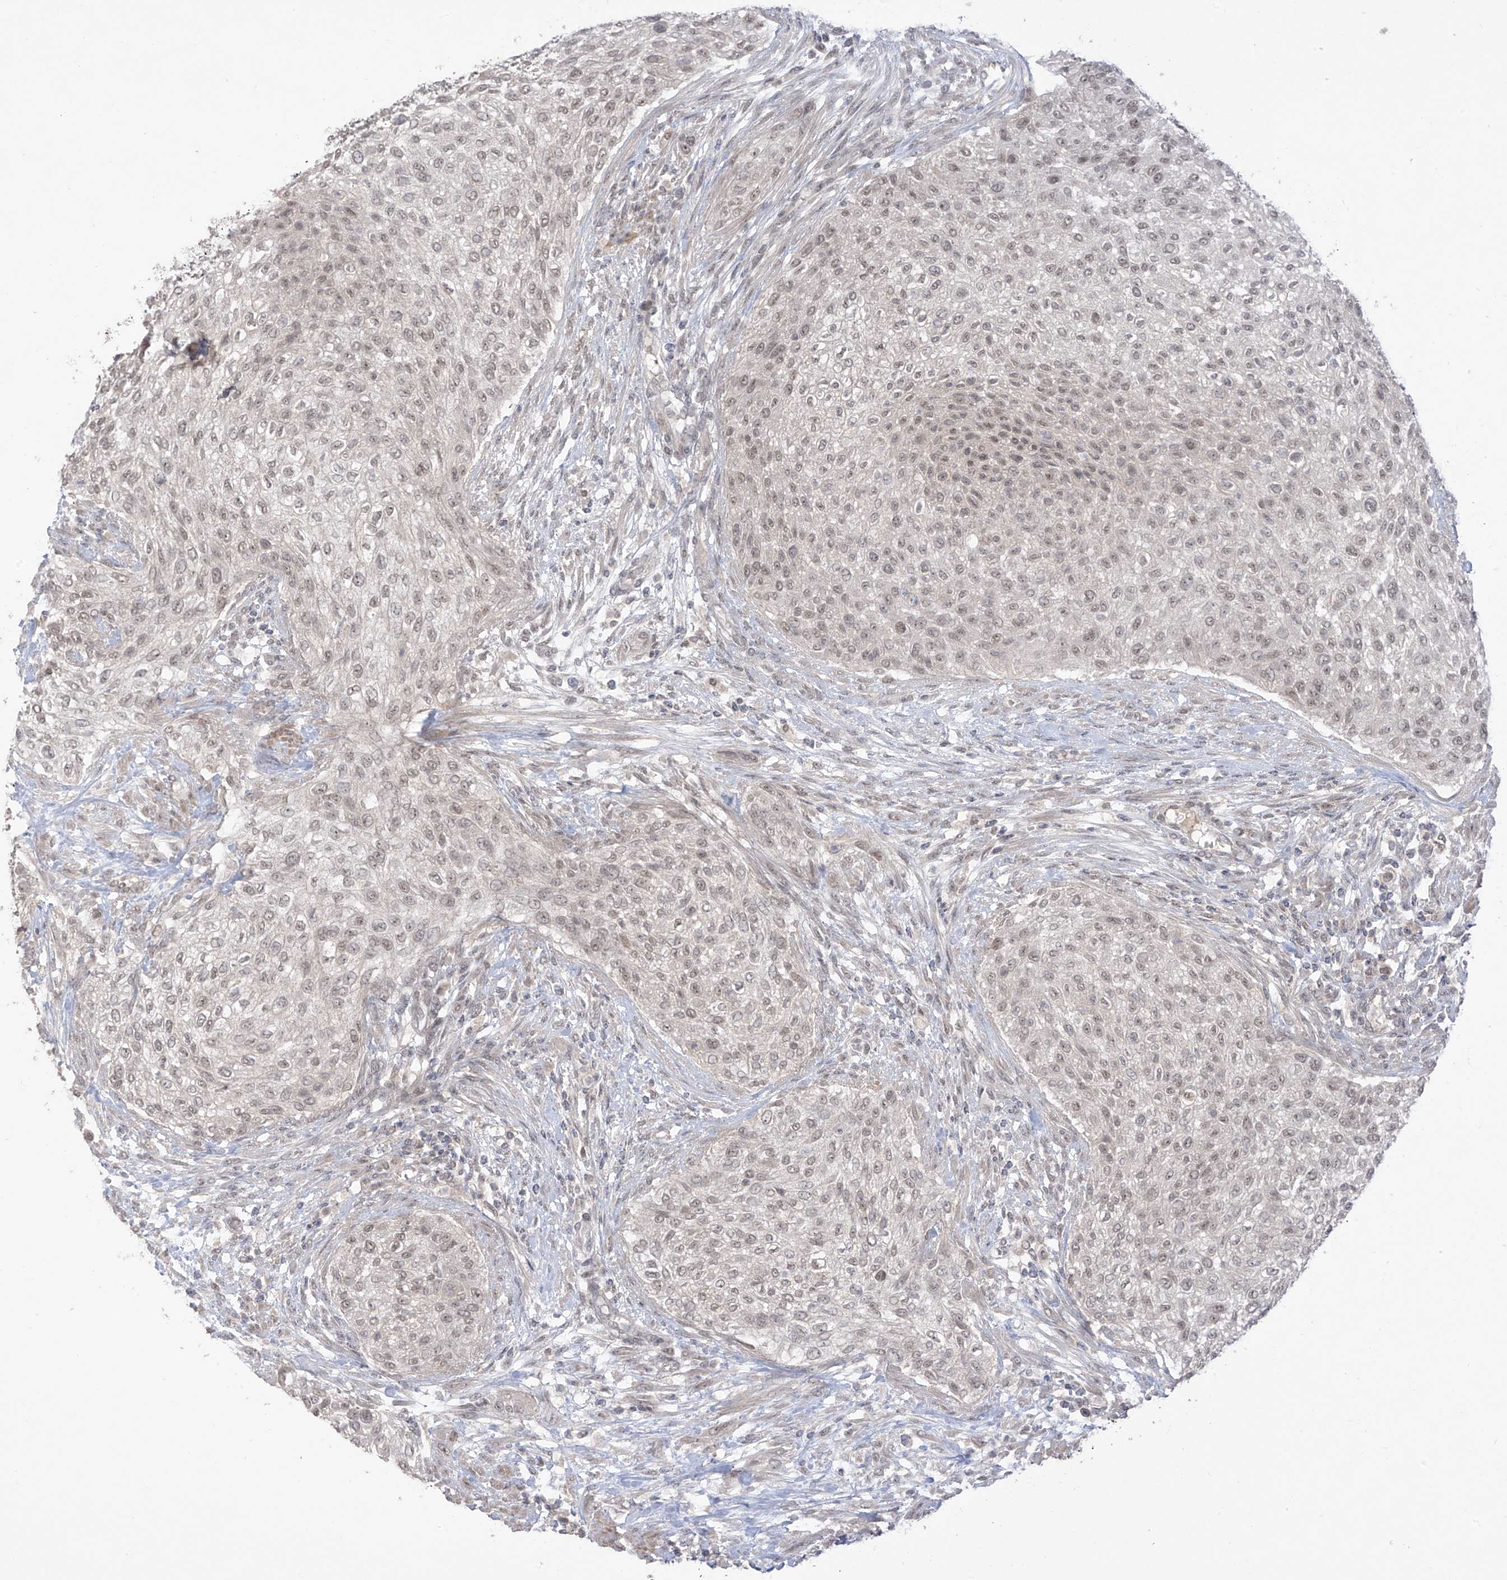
{"staining": {"intensity": "weak", "quantity": ">75%", "location": "nuclear"}, "tissue": "urothelial cancer", "cell_type": "Tumor cells", "image_type": "cancer", "snomed": [{"axis": "morphology", "description": "Urothelial carcinoma, High grade"}, {"axis": "topography", "description": "Urinary bladder"}], "caption": "An IHC photomicrograph of tumor tissue is shown. Protein staining in brown labels weak nuclear positivity in urothelial cancer within tumor cells.", "gene": "OGT", "patient": {"sex": "male", "age": 35}}